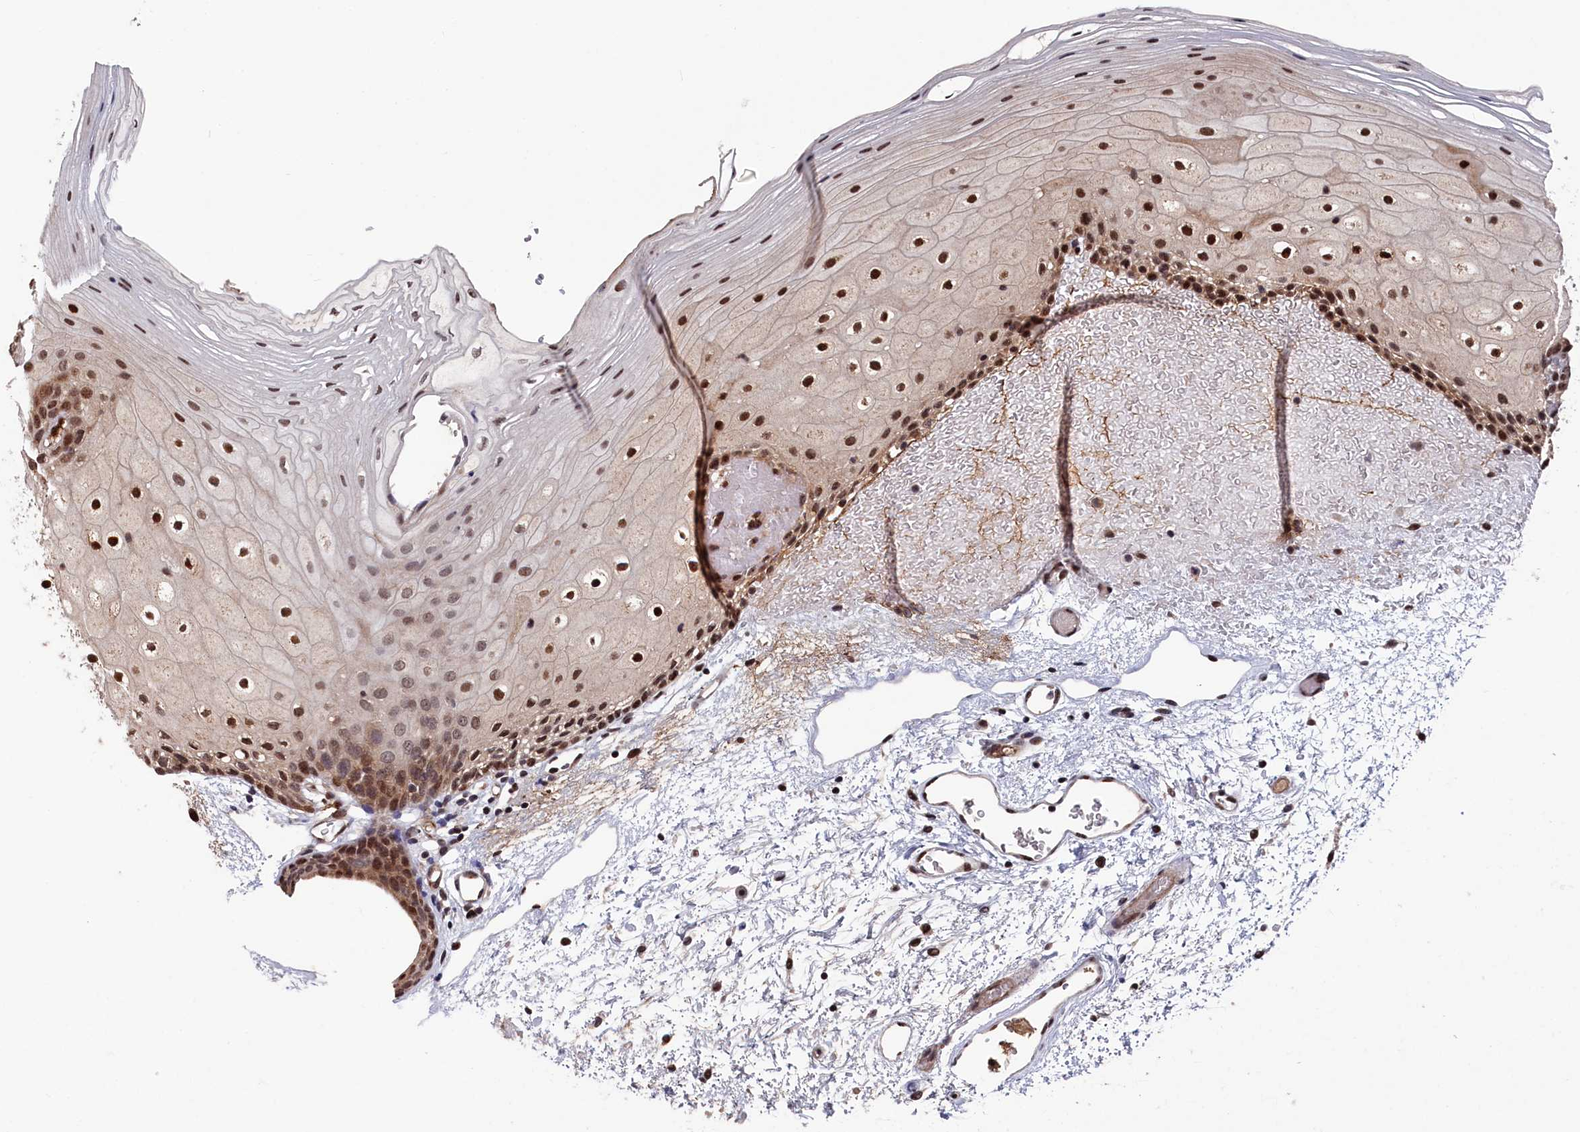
{"staining": {"intensity": "strong", "quantity": ">75%", "location": "cytoplasmic/membranous,nuclear"}, "tissue": "oral mucosa", "cell_type": "Squamous epithelial cells", "image_type": "normal", "snomed": [{"axis": "morphology", "description": "Normal tissue, NOS"}, {"axis": "topography", "description": "Oral tissue"}], "caption": "Immunohistochemical staining of unremarkable oral mucosa demonstrates high levels of strong cytoplasmic/membranous,nuclear staining in about >75% of squamous epithelial cells.", "gene": "CLPX", "patient": {"sex": "female", "age": 70}}